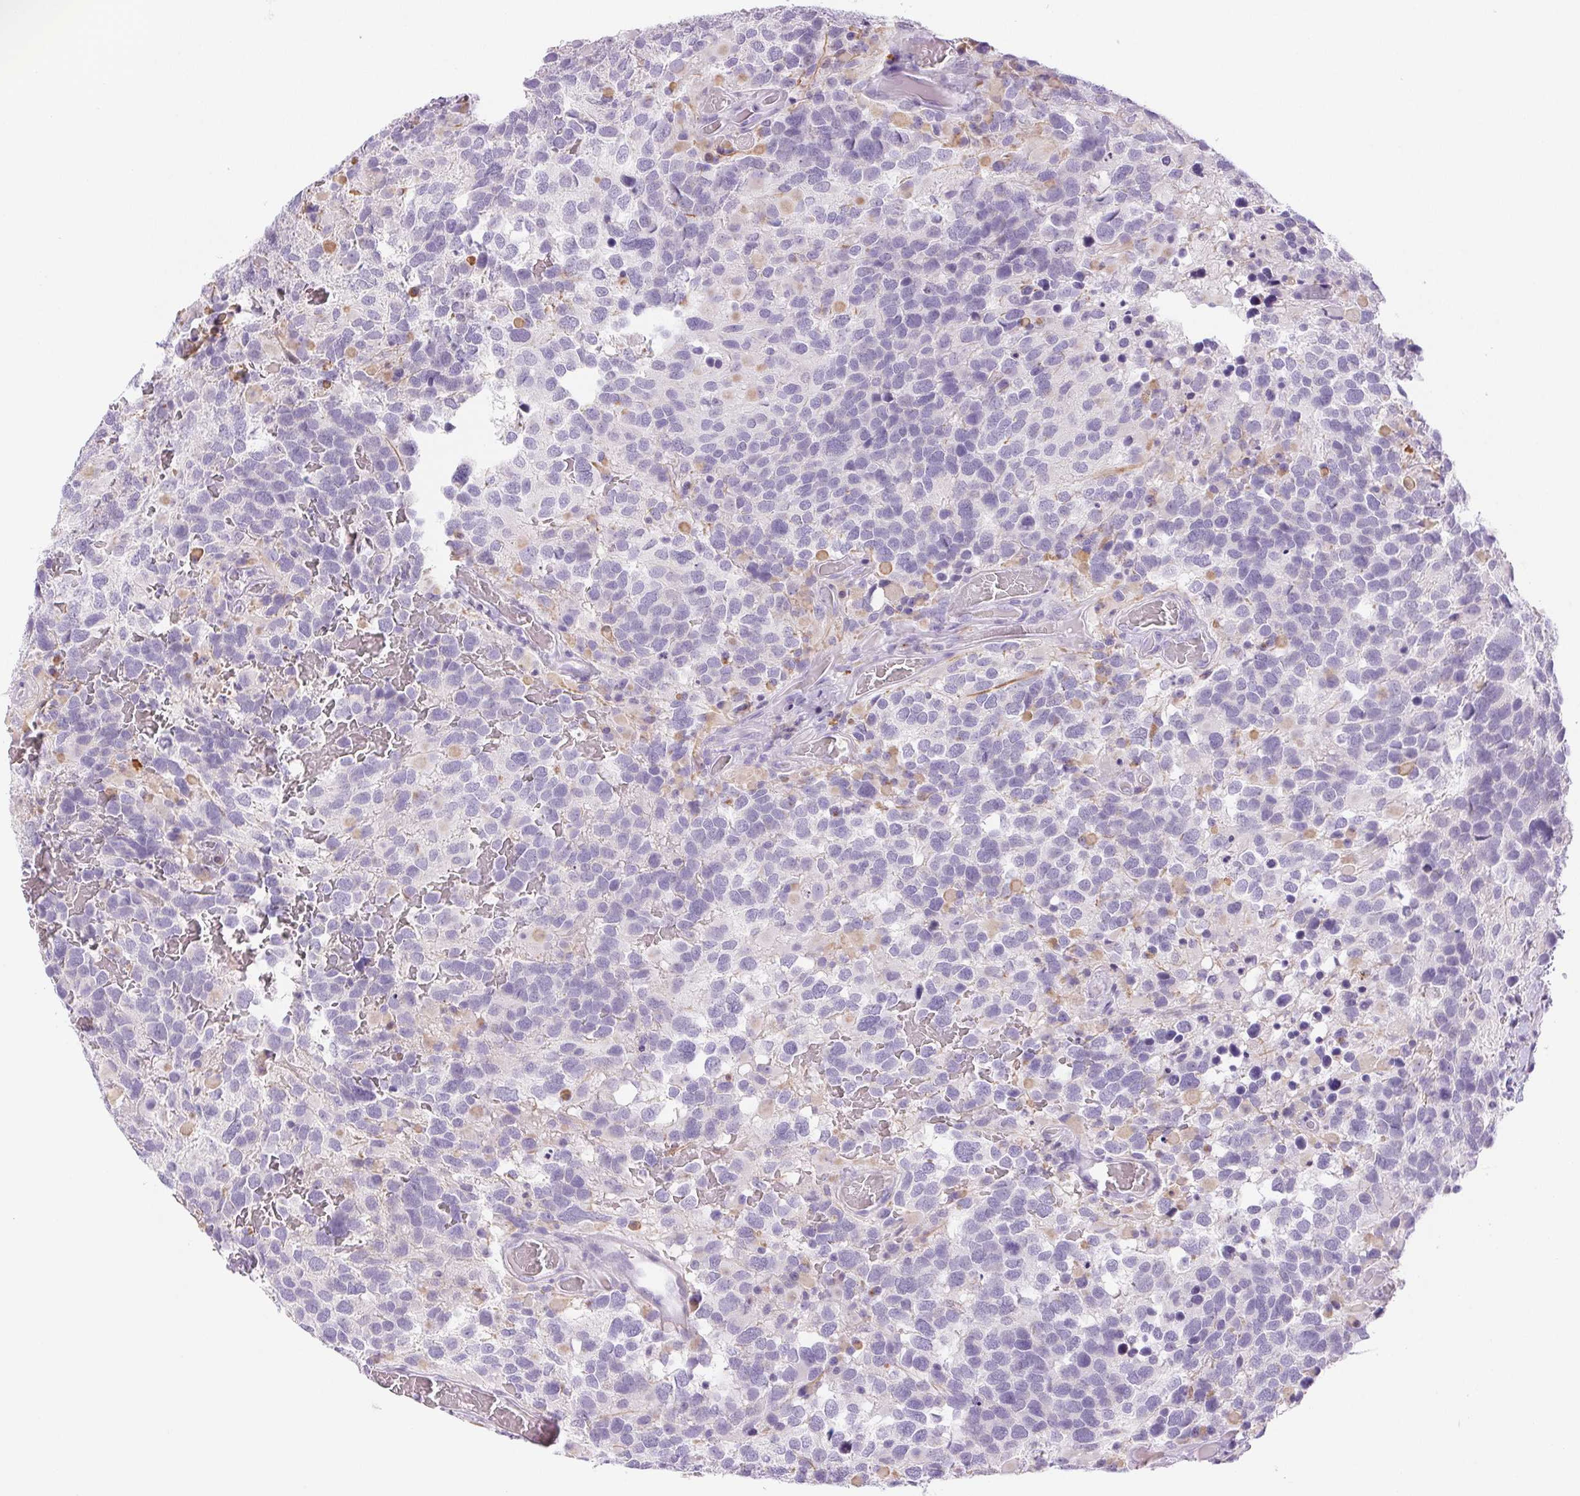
{"staining": {"intensity": "negative", "quantity": "none", "location": "none"}, "tissue": "glioma", "cell_type": "Tumor cells", "image_type": "cancer", "snomed": [{"axis": "morphology", "description": "Glioma, malignant, High grade"}, {"axis": "topography", "description": "Brain"}], "caption": "High-grade glioma (malignant) was stained to show a protein in brown. There is no significant positivity in tumor cells.", "gene": "IFIT1B", "patient": {"sex": "female", "age": 40}}